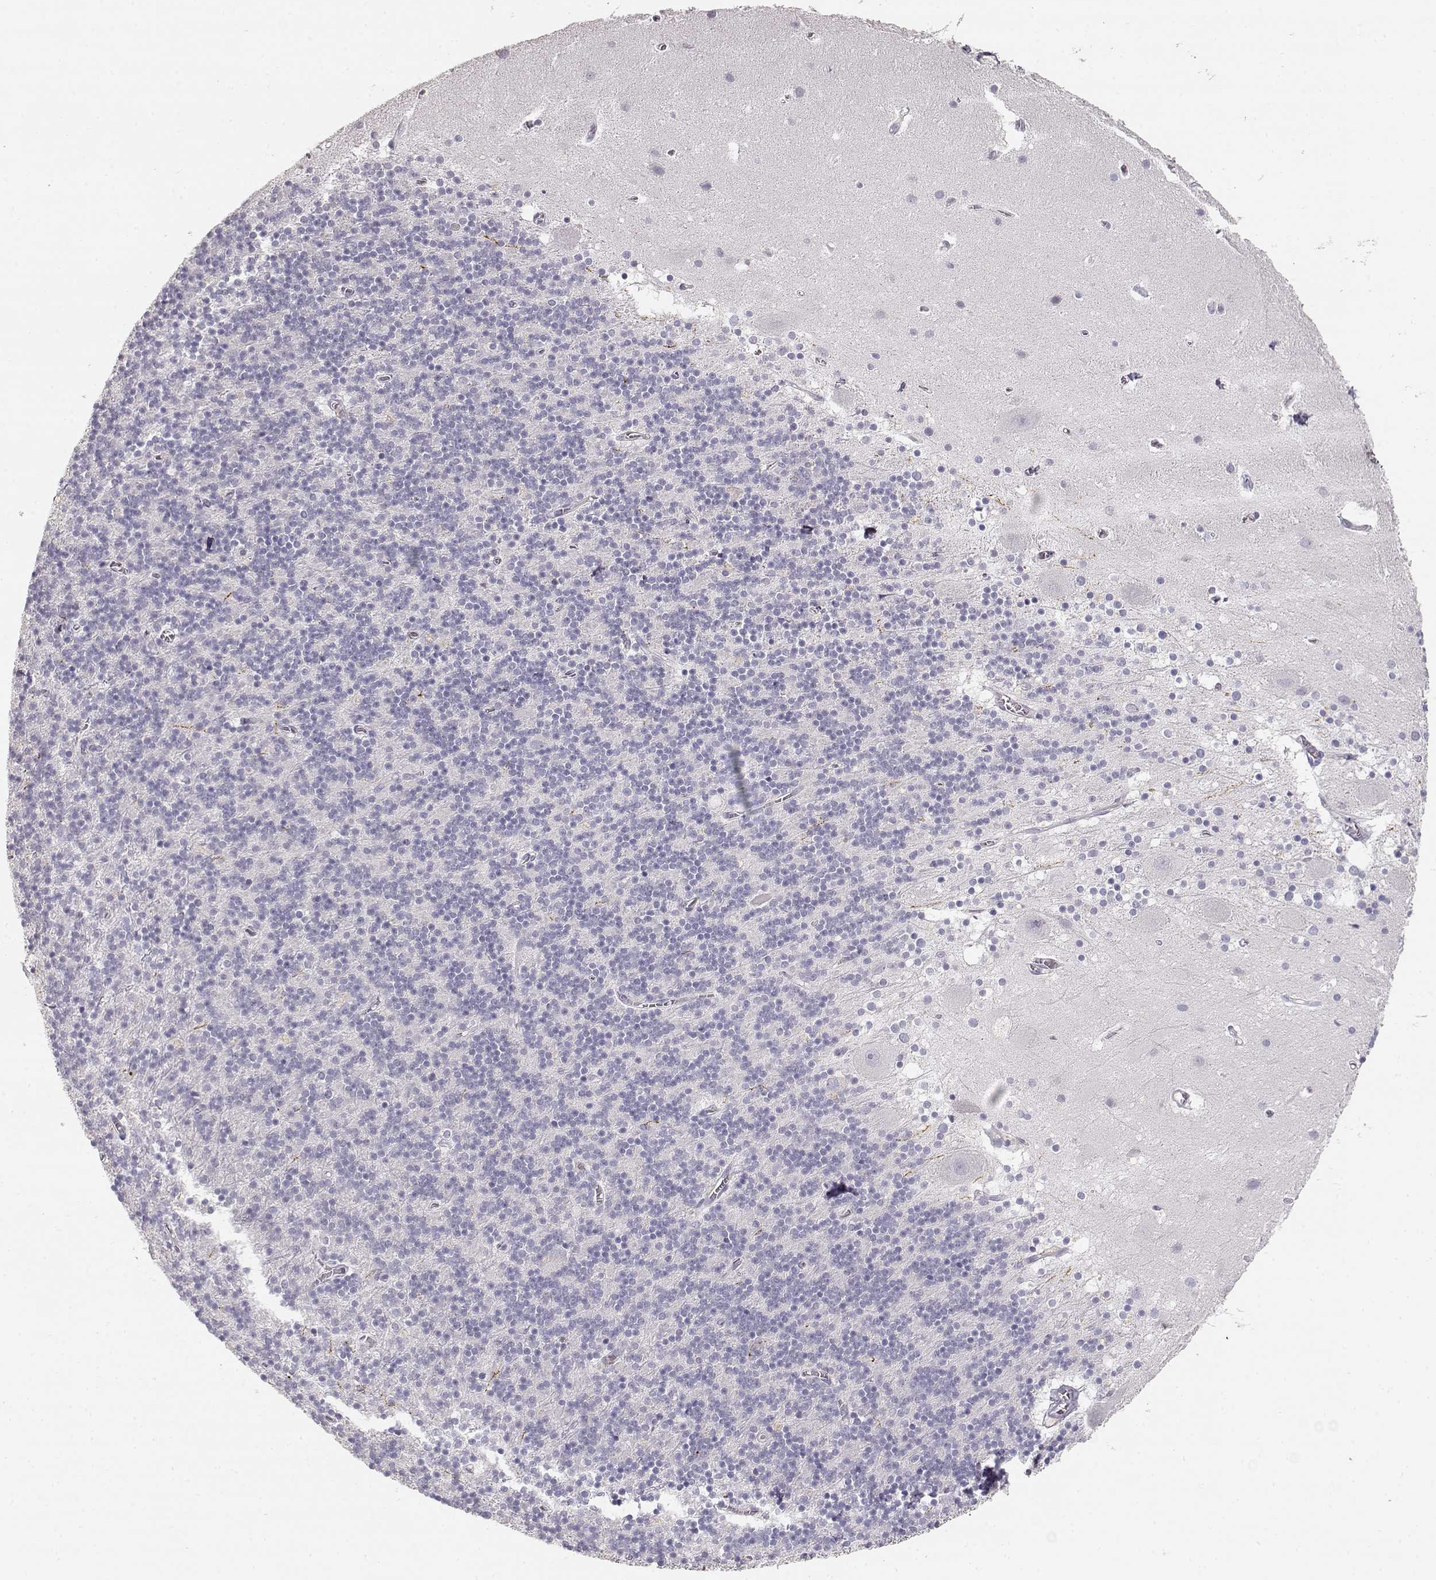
{"staining": {"intensity": "negative", "quantity": "none", "location": "none"}, "tissue": "cerebellum", "cell_type": "Cells in granular layer", "image_type": "normal", "snomed": [{"axis": "morphology", "description": "Normal tissue, NOS"}, {"axis": "topography", "description": "Cerebellum"}], "caption": "Cells in granular layer show no significant protein expression in benign cerebellum. (DAB (3,3'-diaminobenzidine) immunohistochemistry with hematoxylin counter stain).", "gene": "TPH2", "patient": {"sex": "male", "age": 70}}